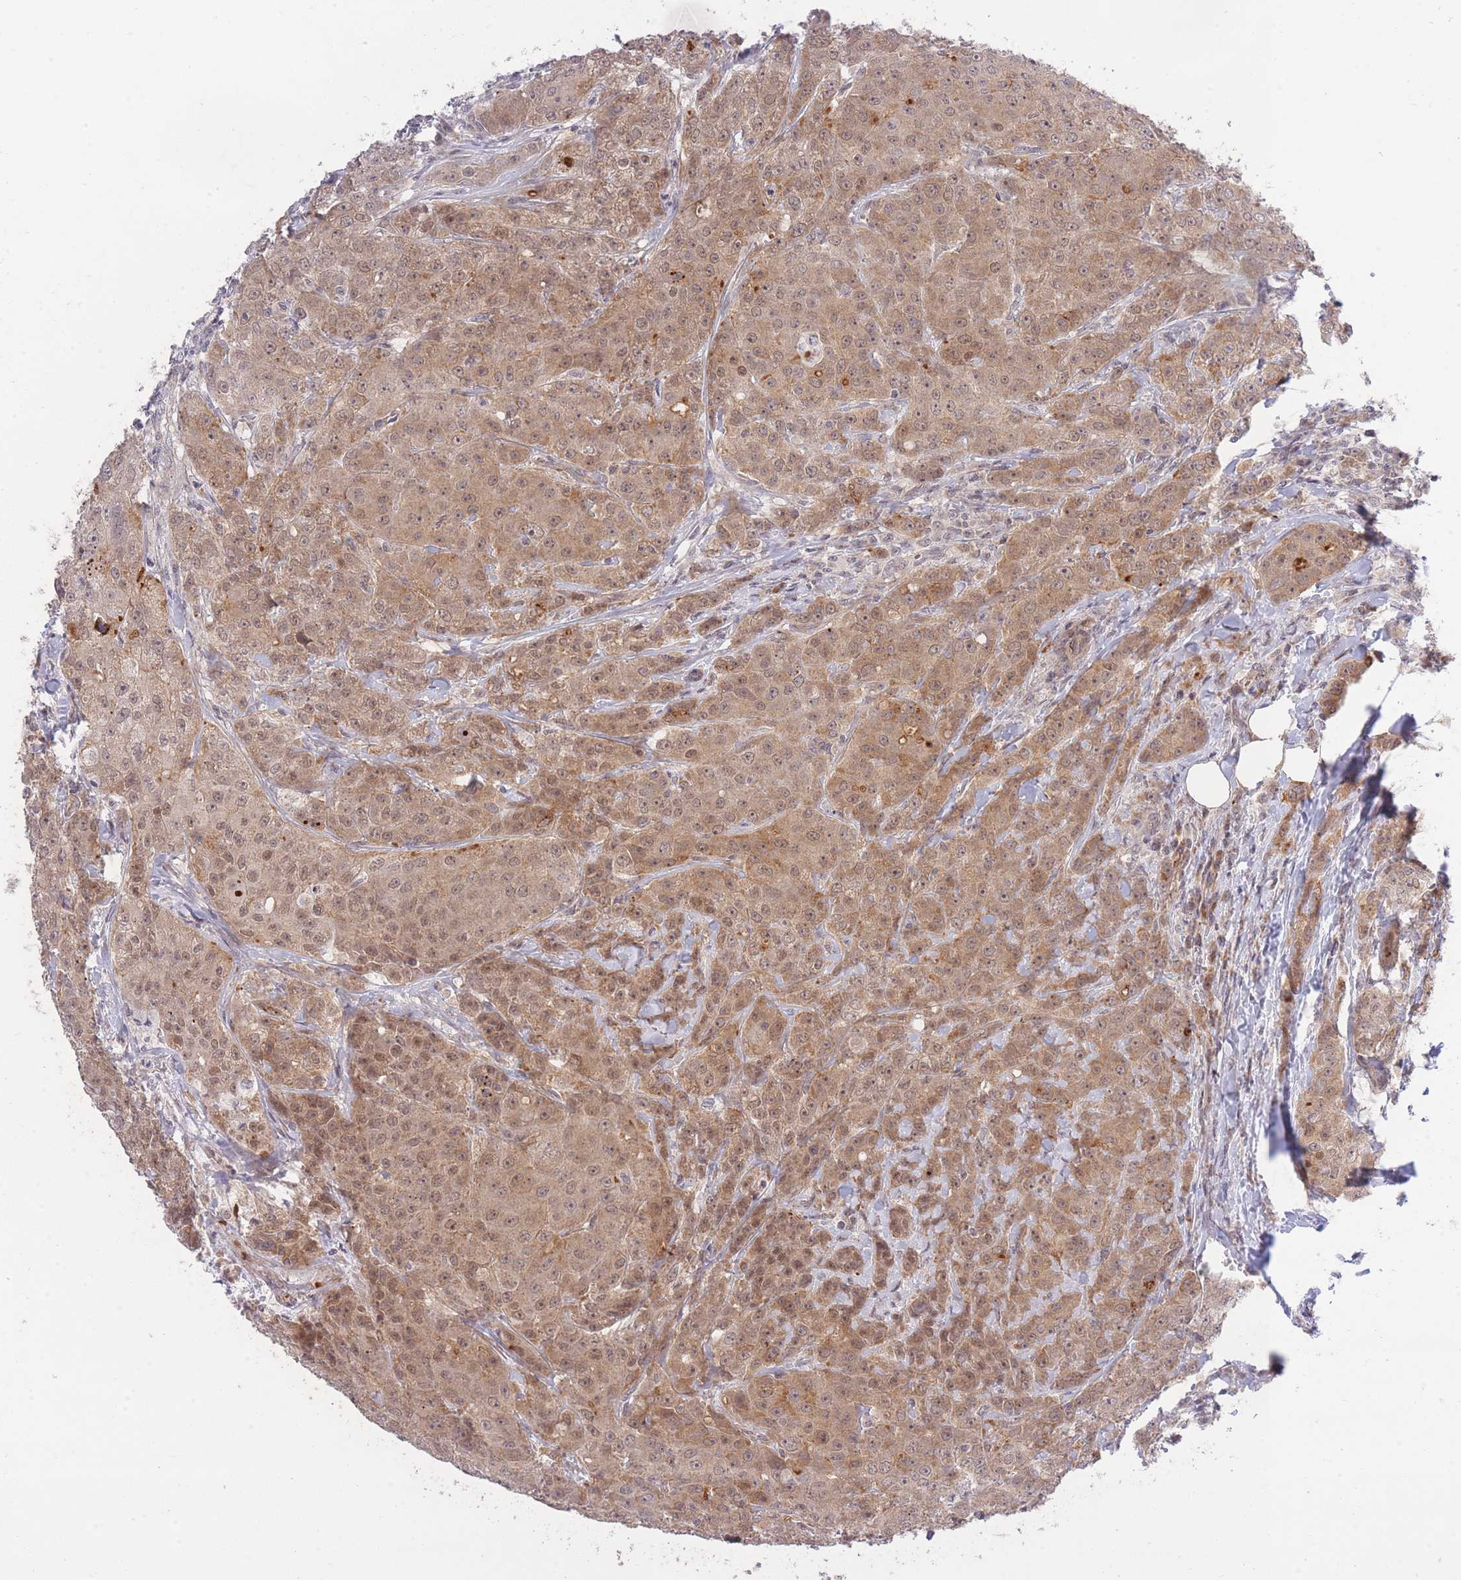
{"staining": {"intensity": "moderate", "quantity": ">75%", "location": "cytoplasmic/membranous,nuclear"}, "tissue": "breast cancer", "cell_type": "Tumor cells", "image_type": "cancer", "snomed": [{"axis": "morphology", "description": "Duct carcinoma"}, {"axis": "topography", "description": "Breast"}], "caption": "Immunohistochemical staining of human breast infiltrating ductal carcinoma demonstrates moderate cytoplasmic/membranous and nuclear protein staining in about >75% of tumor cells.", "gene": "ELOA2", "patient": {"sex": "female", "age": 43}}